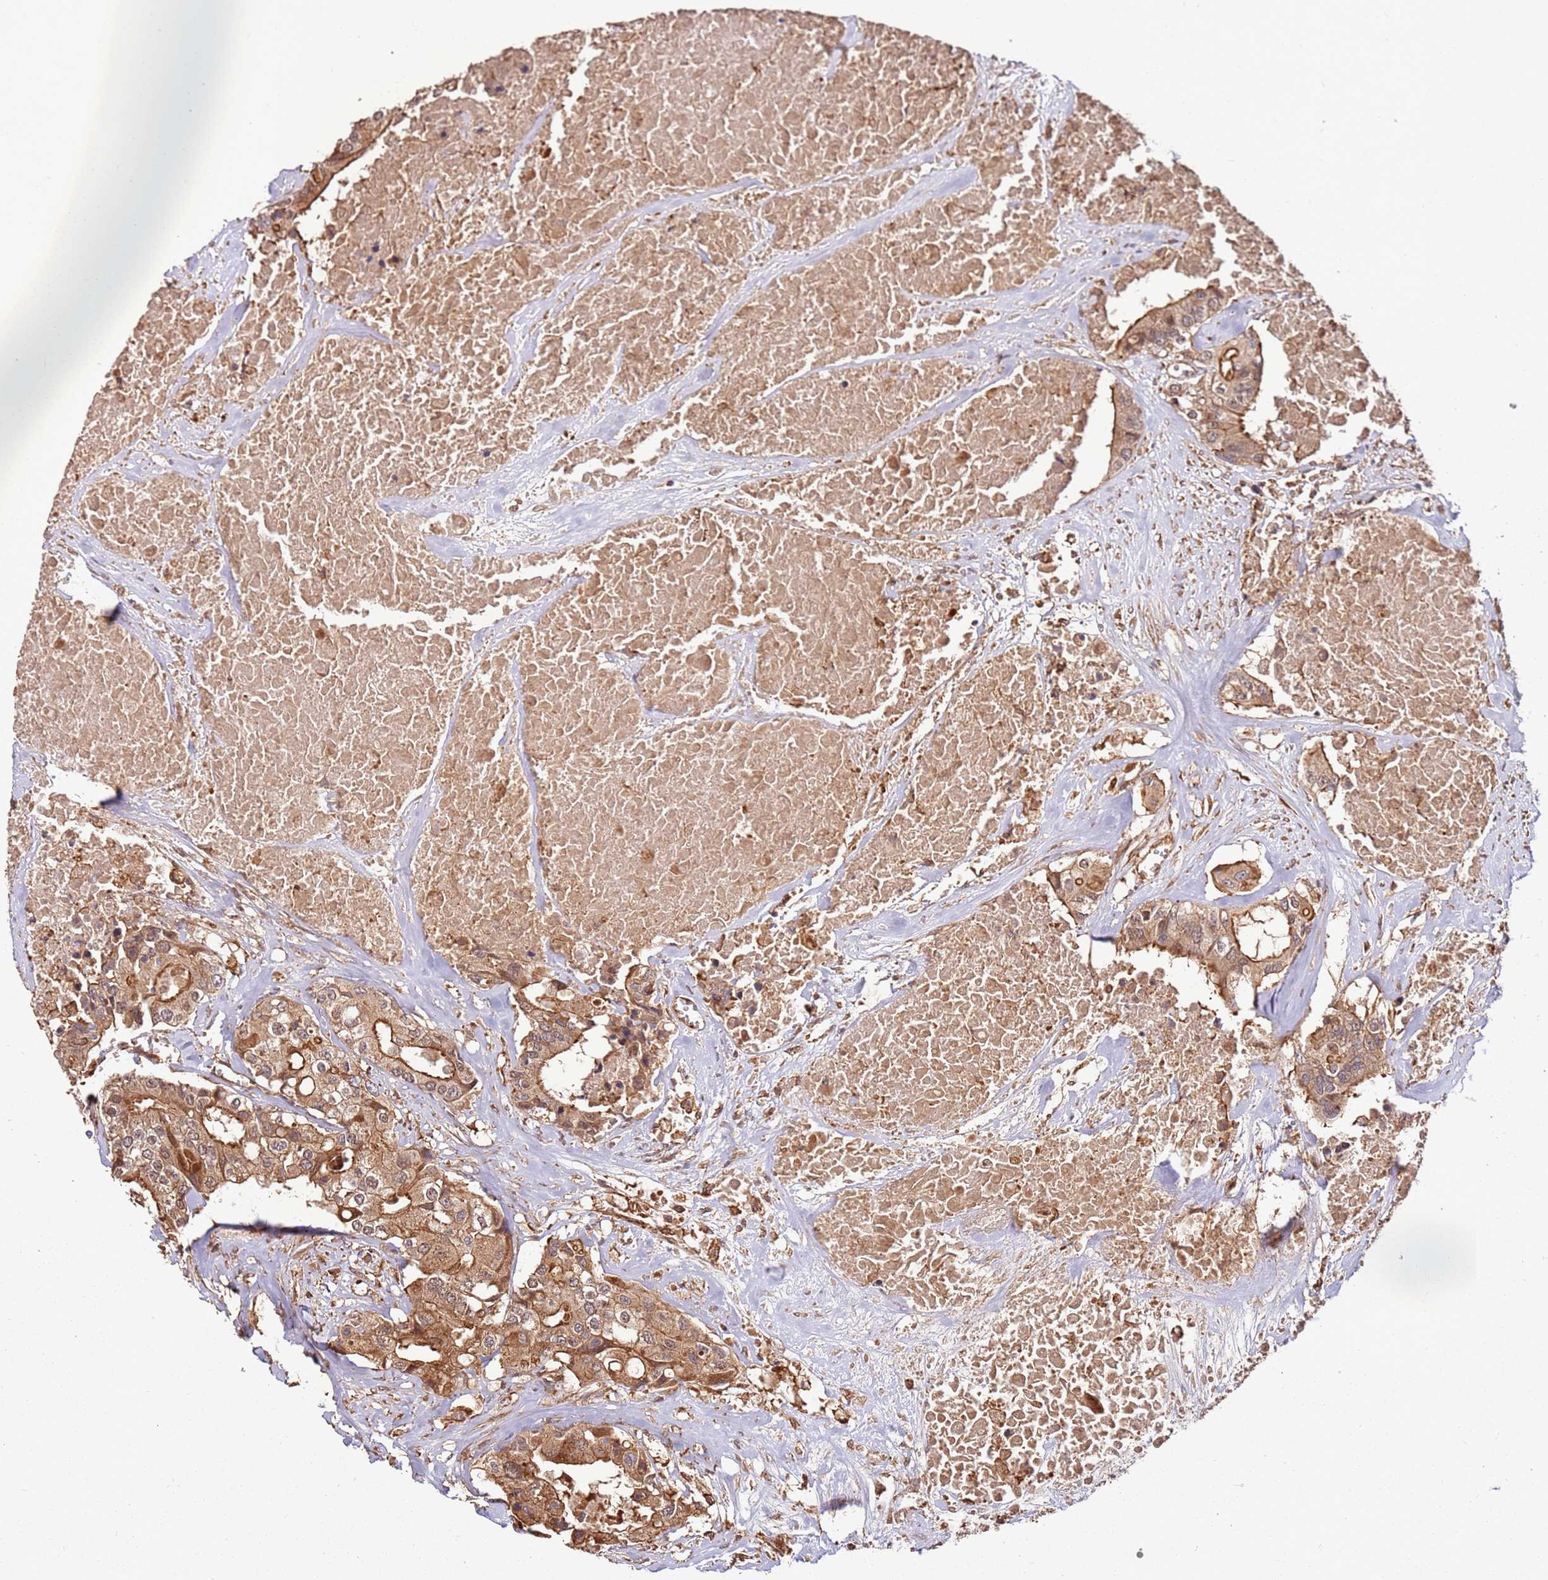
{"staining": {"intensity": "moderate", "quantity": ">75%", "location": "cytoplasmic/membranous"}, "tissue": "colorectal cancer", "cell_type": "Tumor cells", "image_type": "cancer", "snomed": [{"axis": "morphology", "description": "Adenocarcinoma, NOS"}, {"axis": "topography", "description": "Colon"}], "caption": "DAB (3,3'-diaminobenzidine) immunohistochemical staining of human colorectal cancer reveals moderate cytoplasmic/membranous protein staining in about >75% of tumor cells.", "gene": "ACVR2A", "patient": {"sex": "male", "age": 77}}